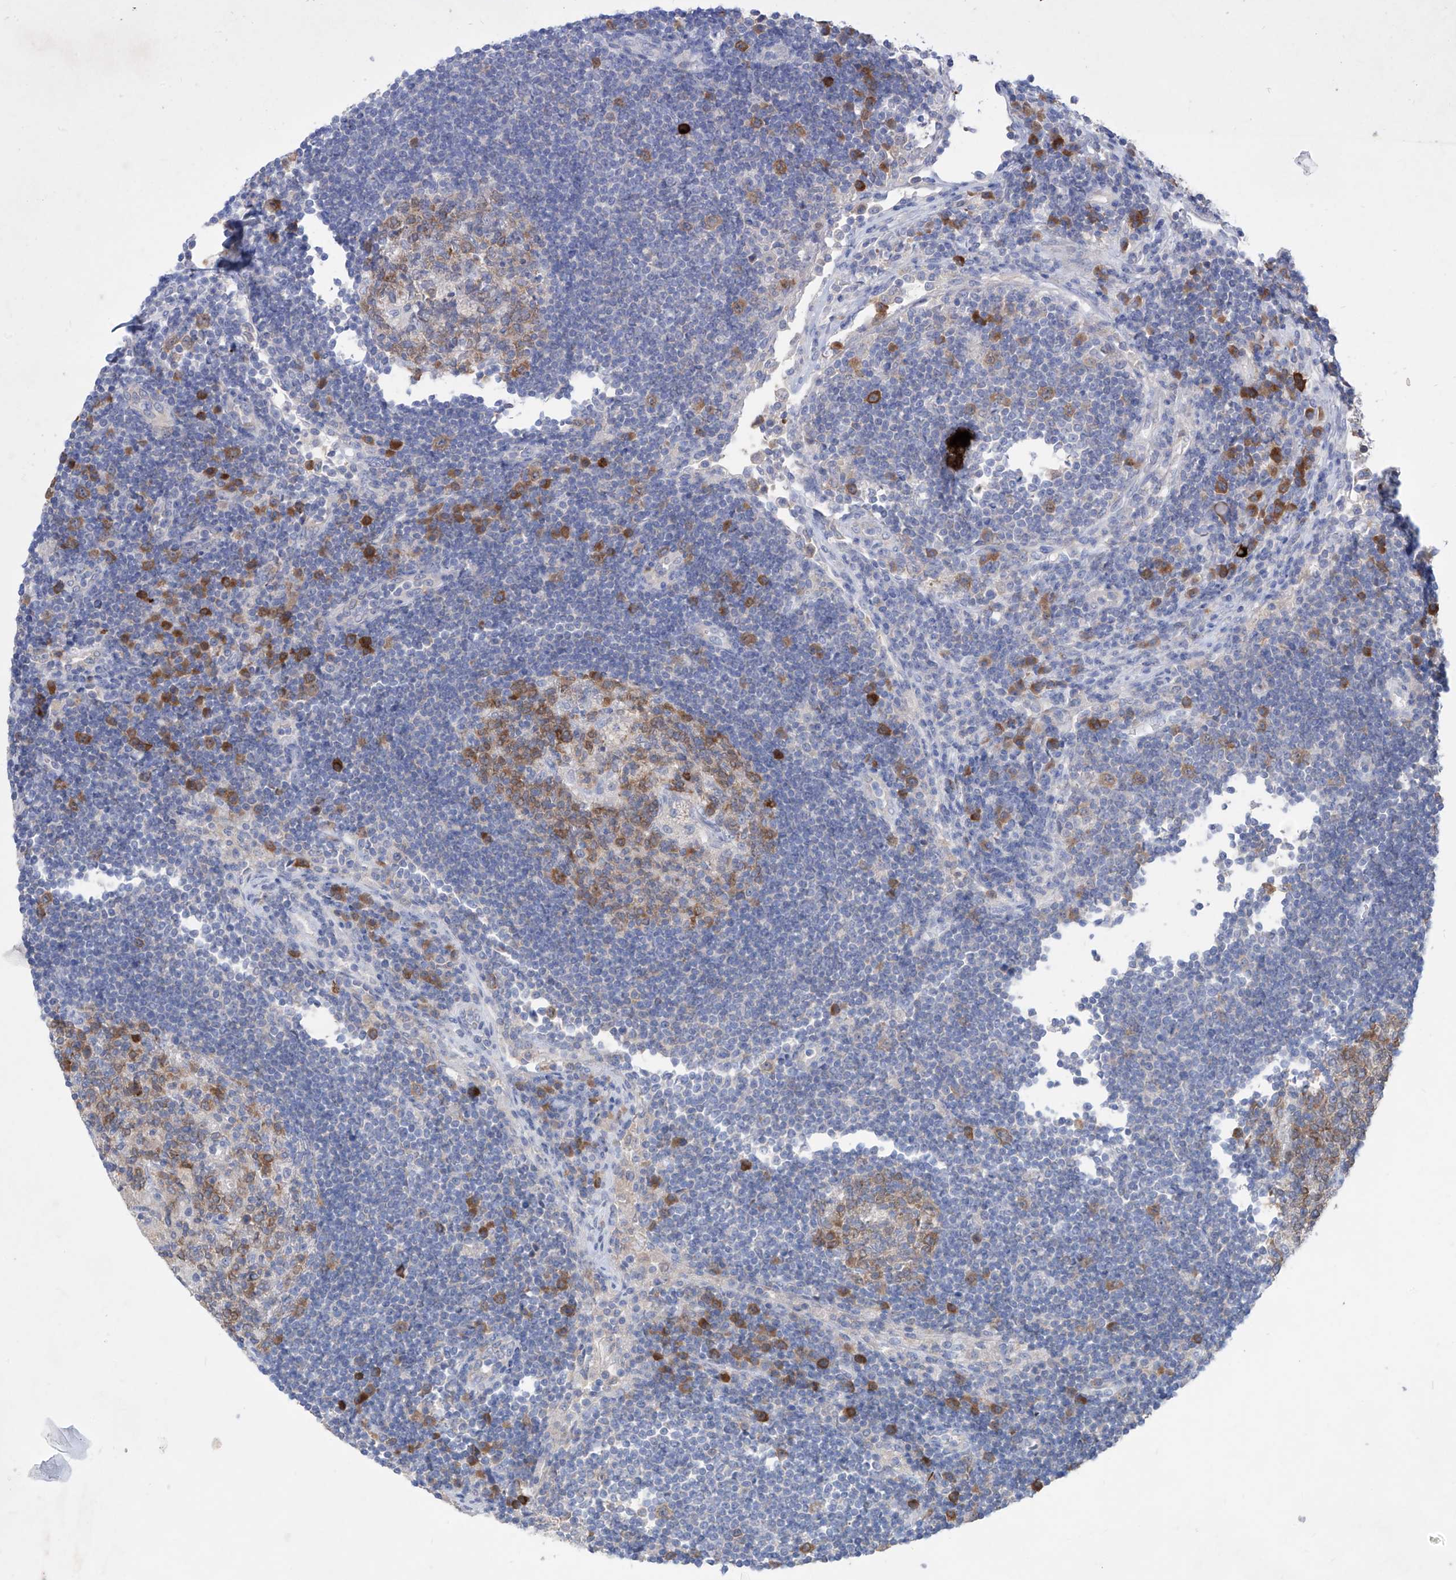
{"staining": {"intensity": "moderate", "quantity": "25%-75%", "location": "cytoplasmic/membranous"}, "tissue": "lymph node", "cell_type": "Germinal center cells", "image_type": "normal", "snomed": [{"axis": "morphology", "description": "Normal tissue, NOS"}, {"axis": "topography", "description": "Lymph node"}], "caption": "Immunohistochemical staining of normal human lymph node shows moderate cytoplasmic/membranous protein positivity in about 25%-75% of germinal center cells.", "gene": "ASNS", "patient": {"sex": "female", "age": 53}}